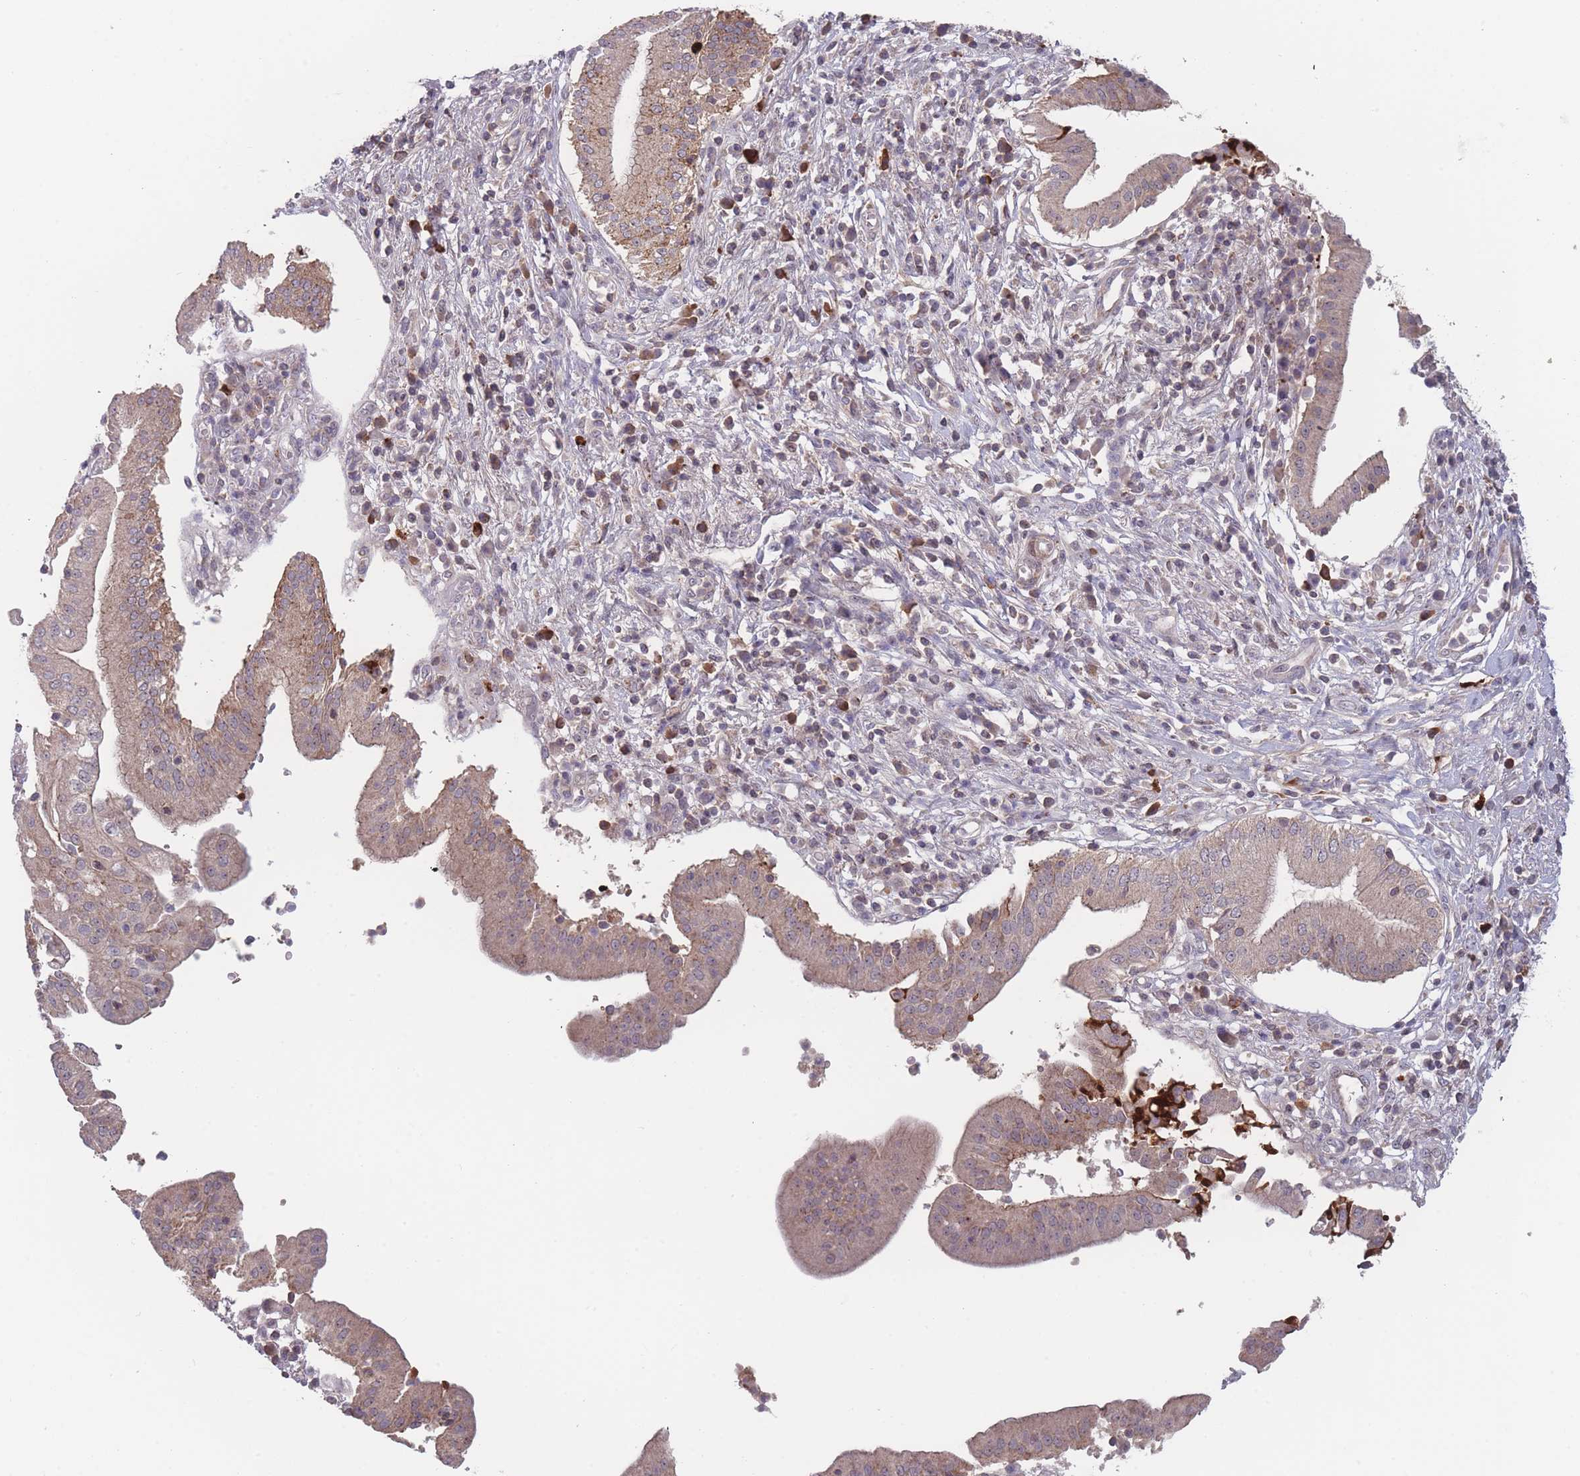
{"staining": {"intensity": "weak", "quantity": ">75%", "location": "cytoplasmic/membranous"}, "tissue": "pancreatic cancer", "cell_type": "Tumor cells", "image_type": "cancer", "snomed": [{"axis": "morphology", "description": "Adenocarcinoma, NOS"}, {"axis": "topography", "description": "Pancreas"}], "caption": "This is an image of IHC staining of pancreatic cancer, which shows weak positivity in the cytoplasmic/membranous of tumor cells.", "gene": "TMEM232", "patient": {"sex": "male", "age": 68}}